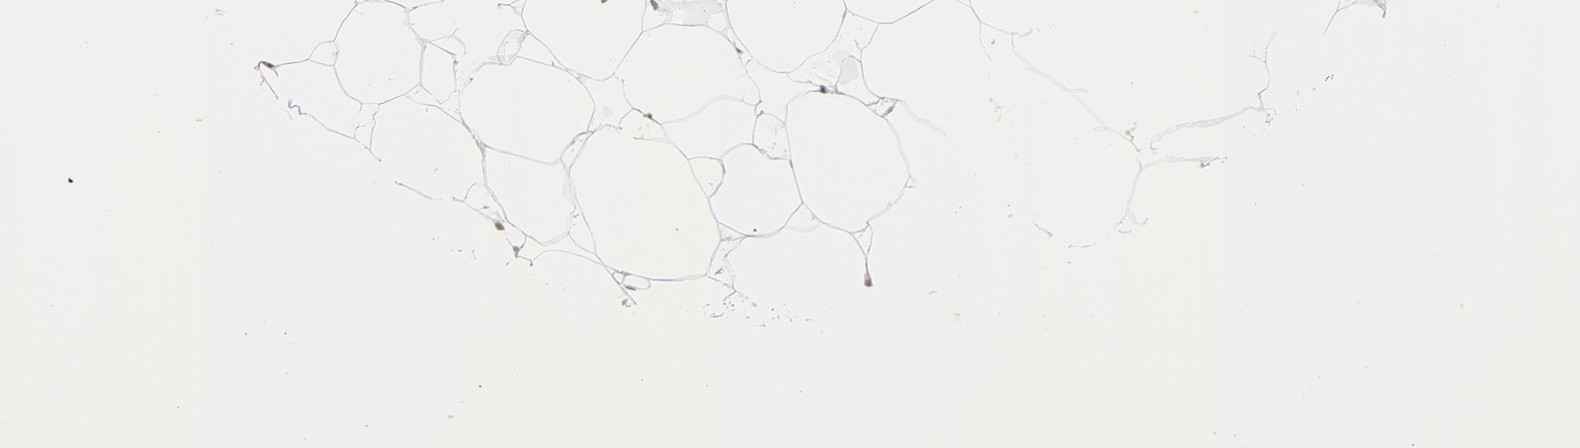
{"staining": {"intensity": "moderate", "quantity": ">75%", "location": "nuclear"}, "tissue": "adipose tissue", "cell_type": "Adipocytes", "image_type": "normal", "snomed": [{"axis": "morphology", "description": "Normal tissue, NOS"}, {"axis": "morphology", "description": "Duct carcinoma"}, {"axis": "topography", "description": "Breast"}, {"axis": "topography", "description": "Adipose tissue"}], "caption": "An IHC micrograph of normal tissue is shown. Protein staining in brown highlights moderate nuclear positivity in adipose tissue within adipocytes. The staining is performed using DAB (3,3'-diaminobenzidine) brown chromogen to label protein expression. The nuclei are counter-stained blue using hematoxylin.", "gene": "NFIC", "patient": {"sex": "female", "age": 37}}